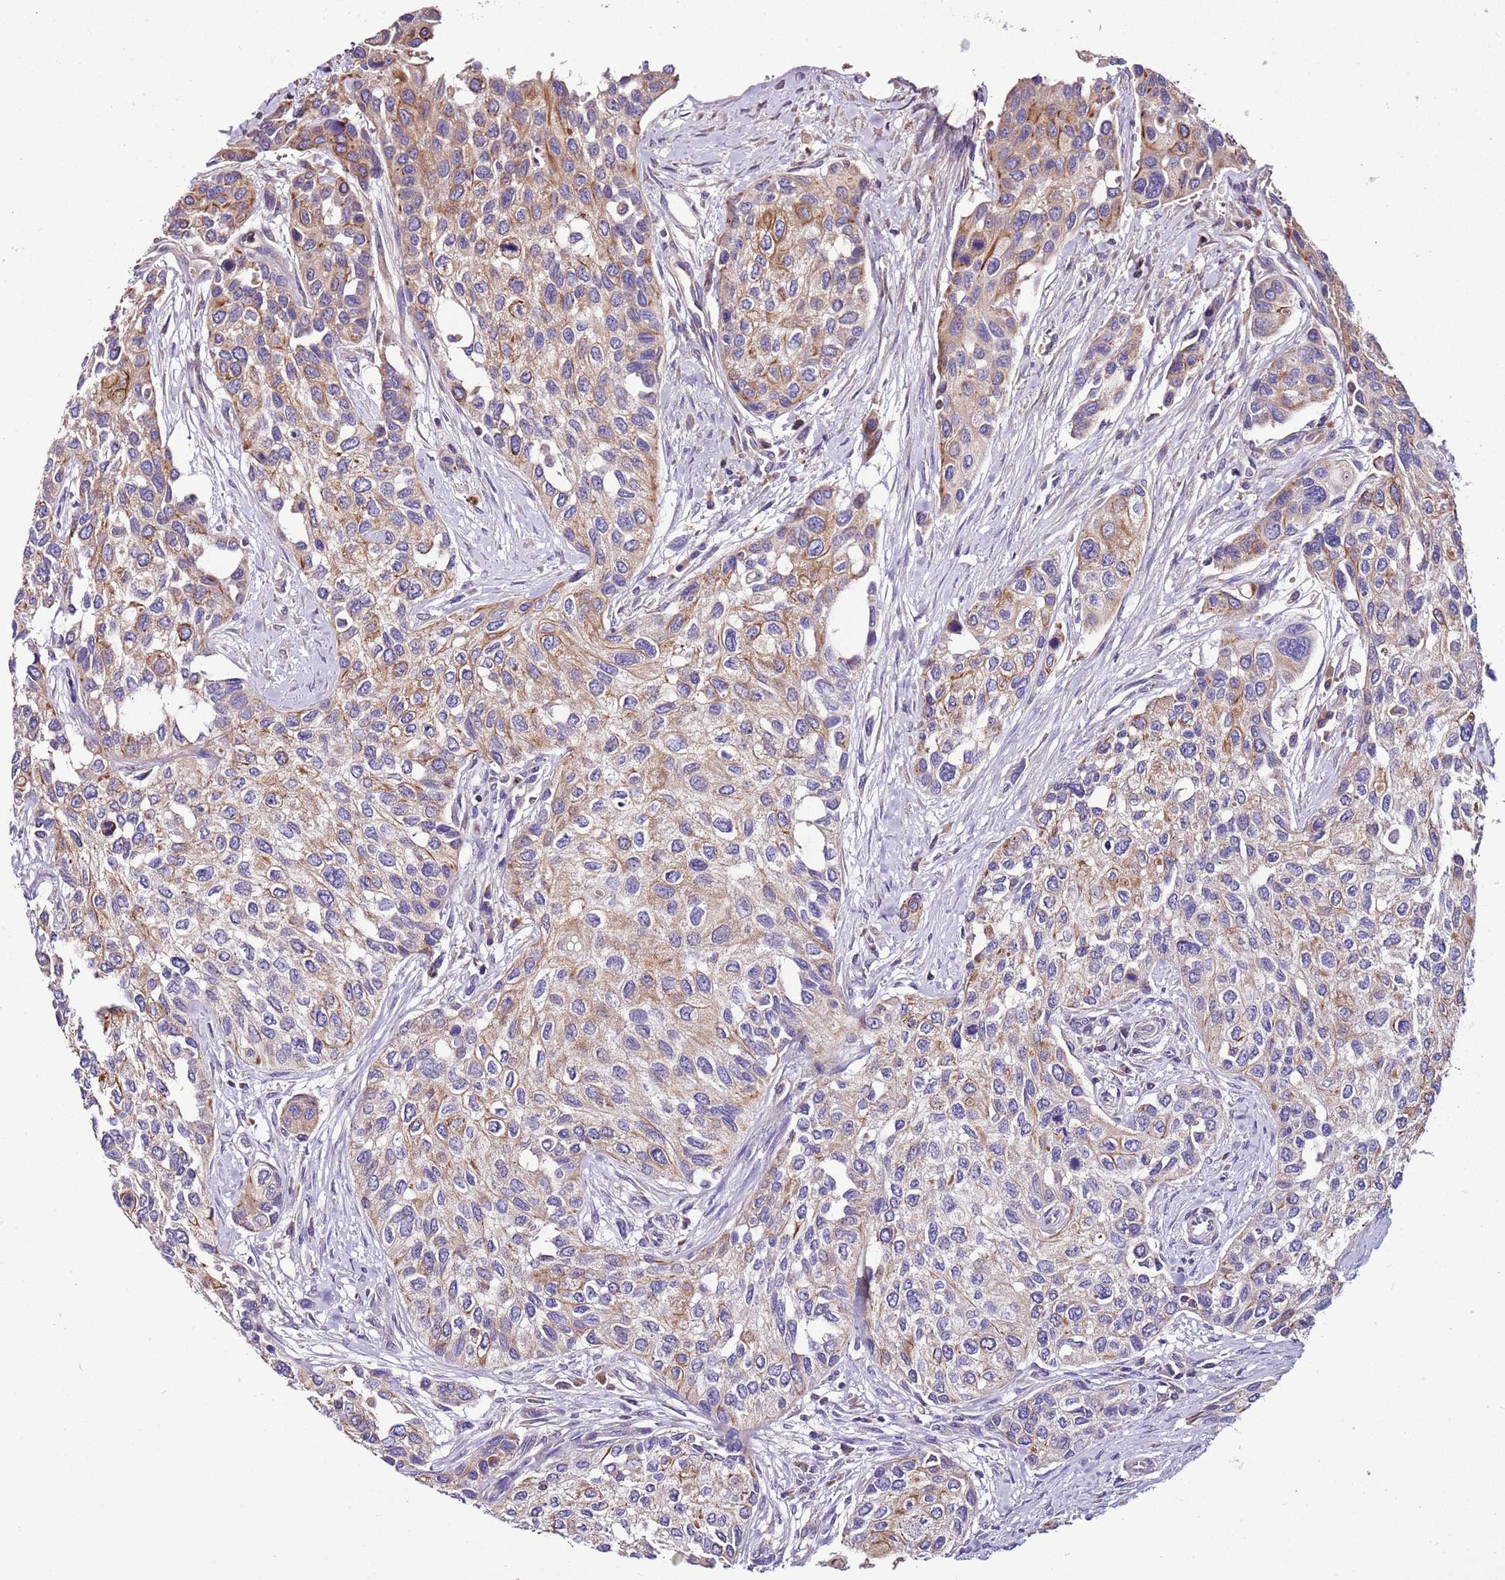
{"staining": {"intensity": "moderate", "quantity": "25%-75%", "location": "cytoplasmic/membranous"}, "tissue": "urothelial cancer", "cell_type": "Tumor cells", "image_type": "cancer", "snomed": [{"axis": "morphology", "description": "Normal tissue, NOS"}, {"axis": "morphology", "description": "Urothelial carcinoma, High grade"}, {"axis": "topography", "description": "Vascular tissue"}, {"axis": "topography", "description": "Urinary bladder"}], "caption": "Protein expression analysis of urothelial cancer reveals moderate cytoplasmic/membranous staining in approximately 25%-75% of tumor cells. (DAB IHC, brown staining for protein, blue staining for nuclei).", "gene": "IGIP", "patient": {"sex": "female", "age": 56}}